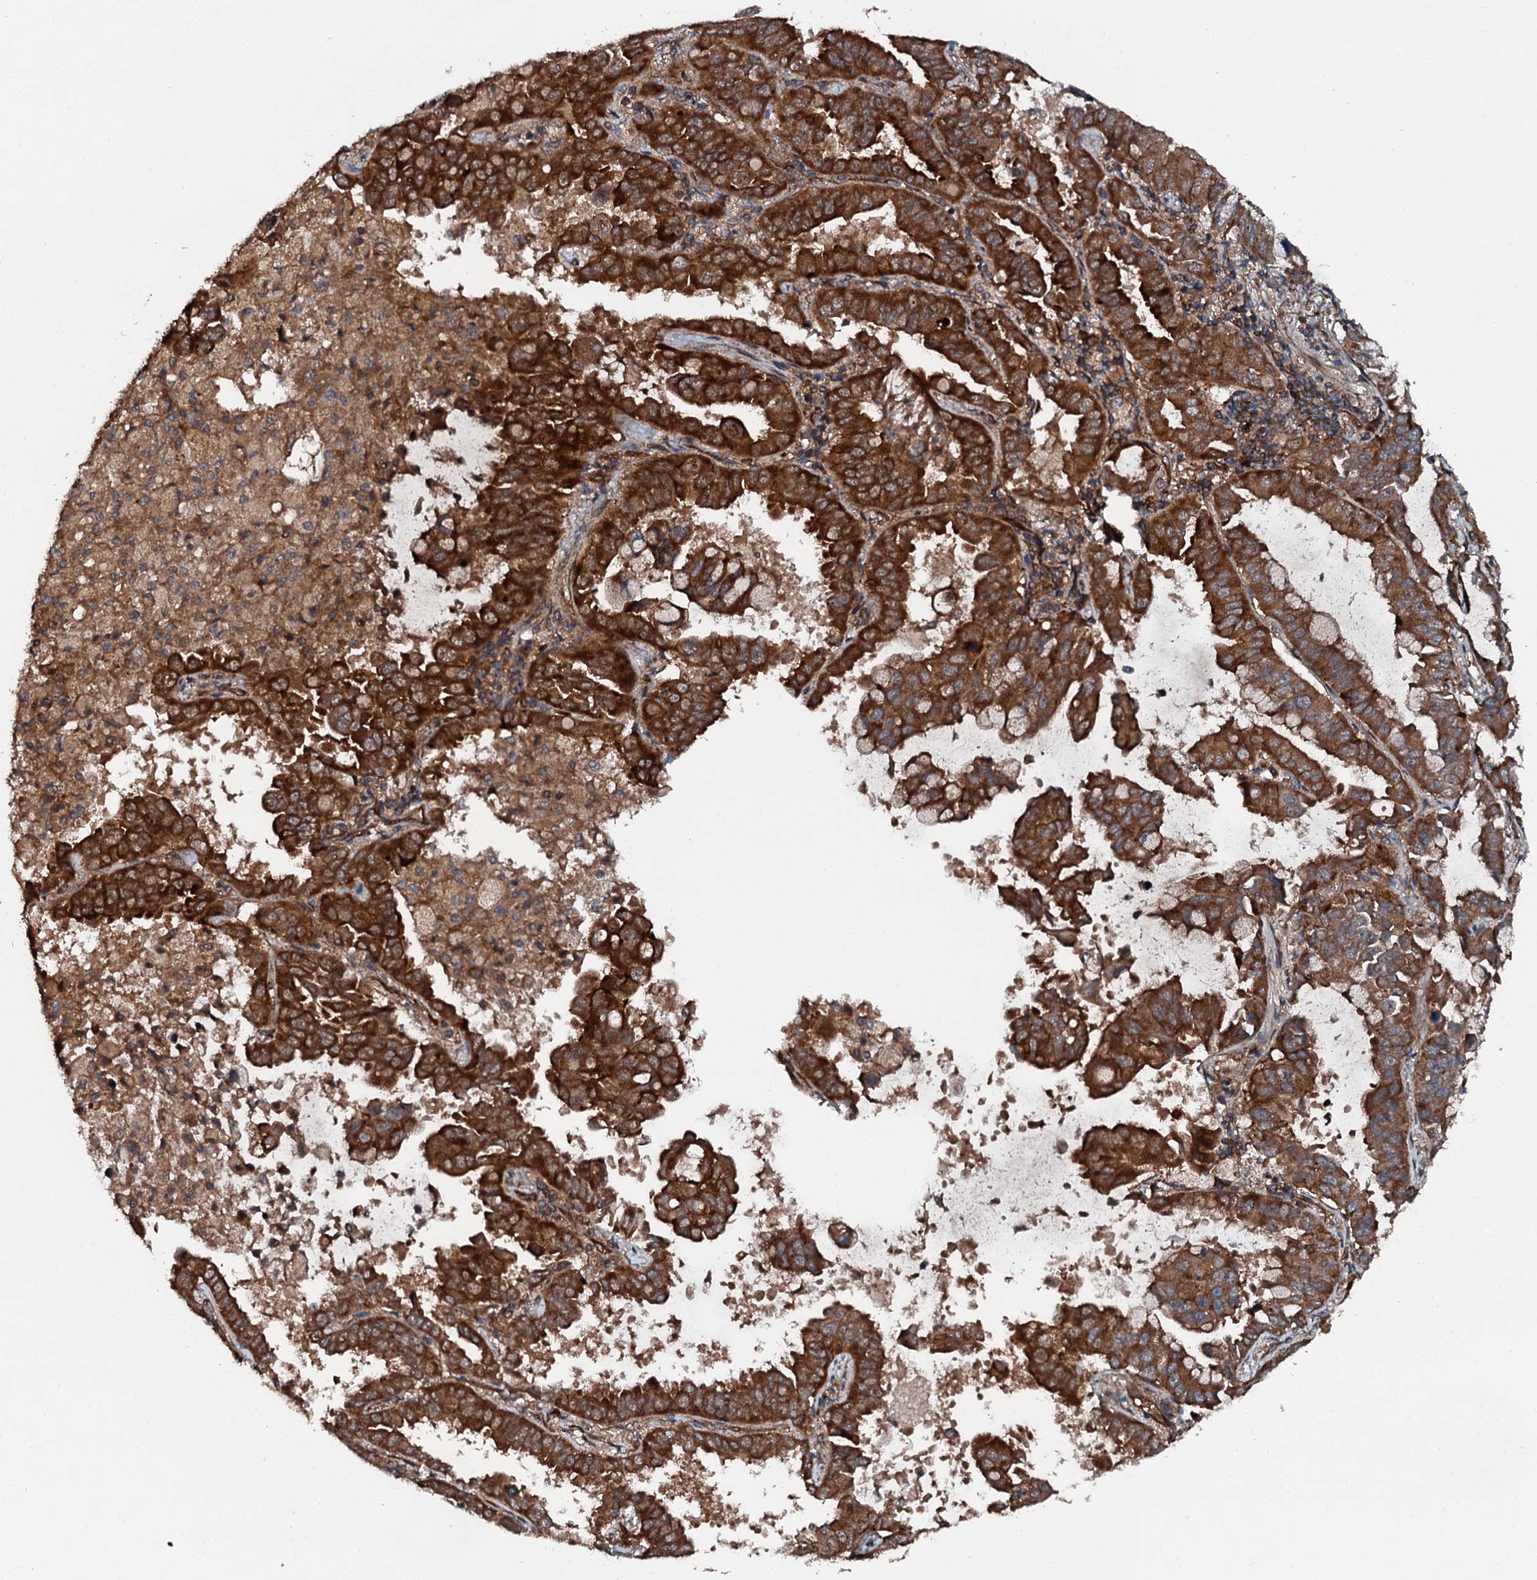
{"staining": {"intensity": "strong", "quantity": ">75%", "location": "cytoplasmic/membranous"}, "tissue": "lung cancer", "cell_type": "Tumor cells", "image_type": "cancer", "snomed": [{"axis": "morphology", "description": "Adenocarcinoma, NOS"}, {"axis": "topography", "description": "Lung"}], "caption": "A histopathology image of human lung cancer (adenocarcinoma) stained for a protein reveals strong cytoplasmic/membranous brown staining in tumor cells.", "gene": "FLYWCH1", "patient": {"sex": "male", "age": 64}}